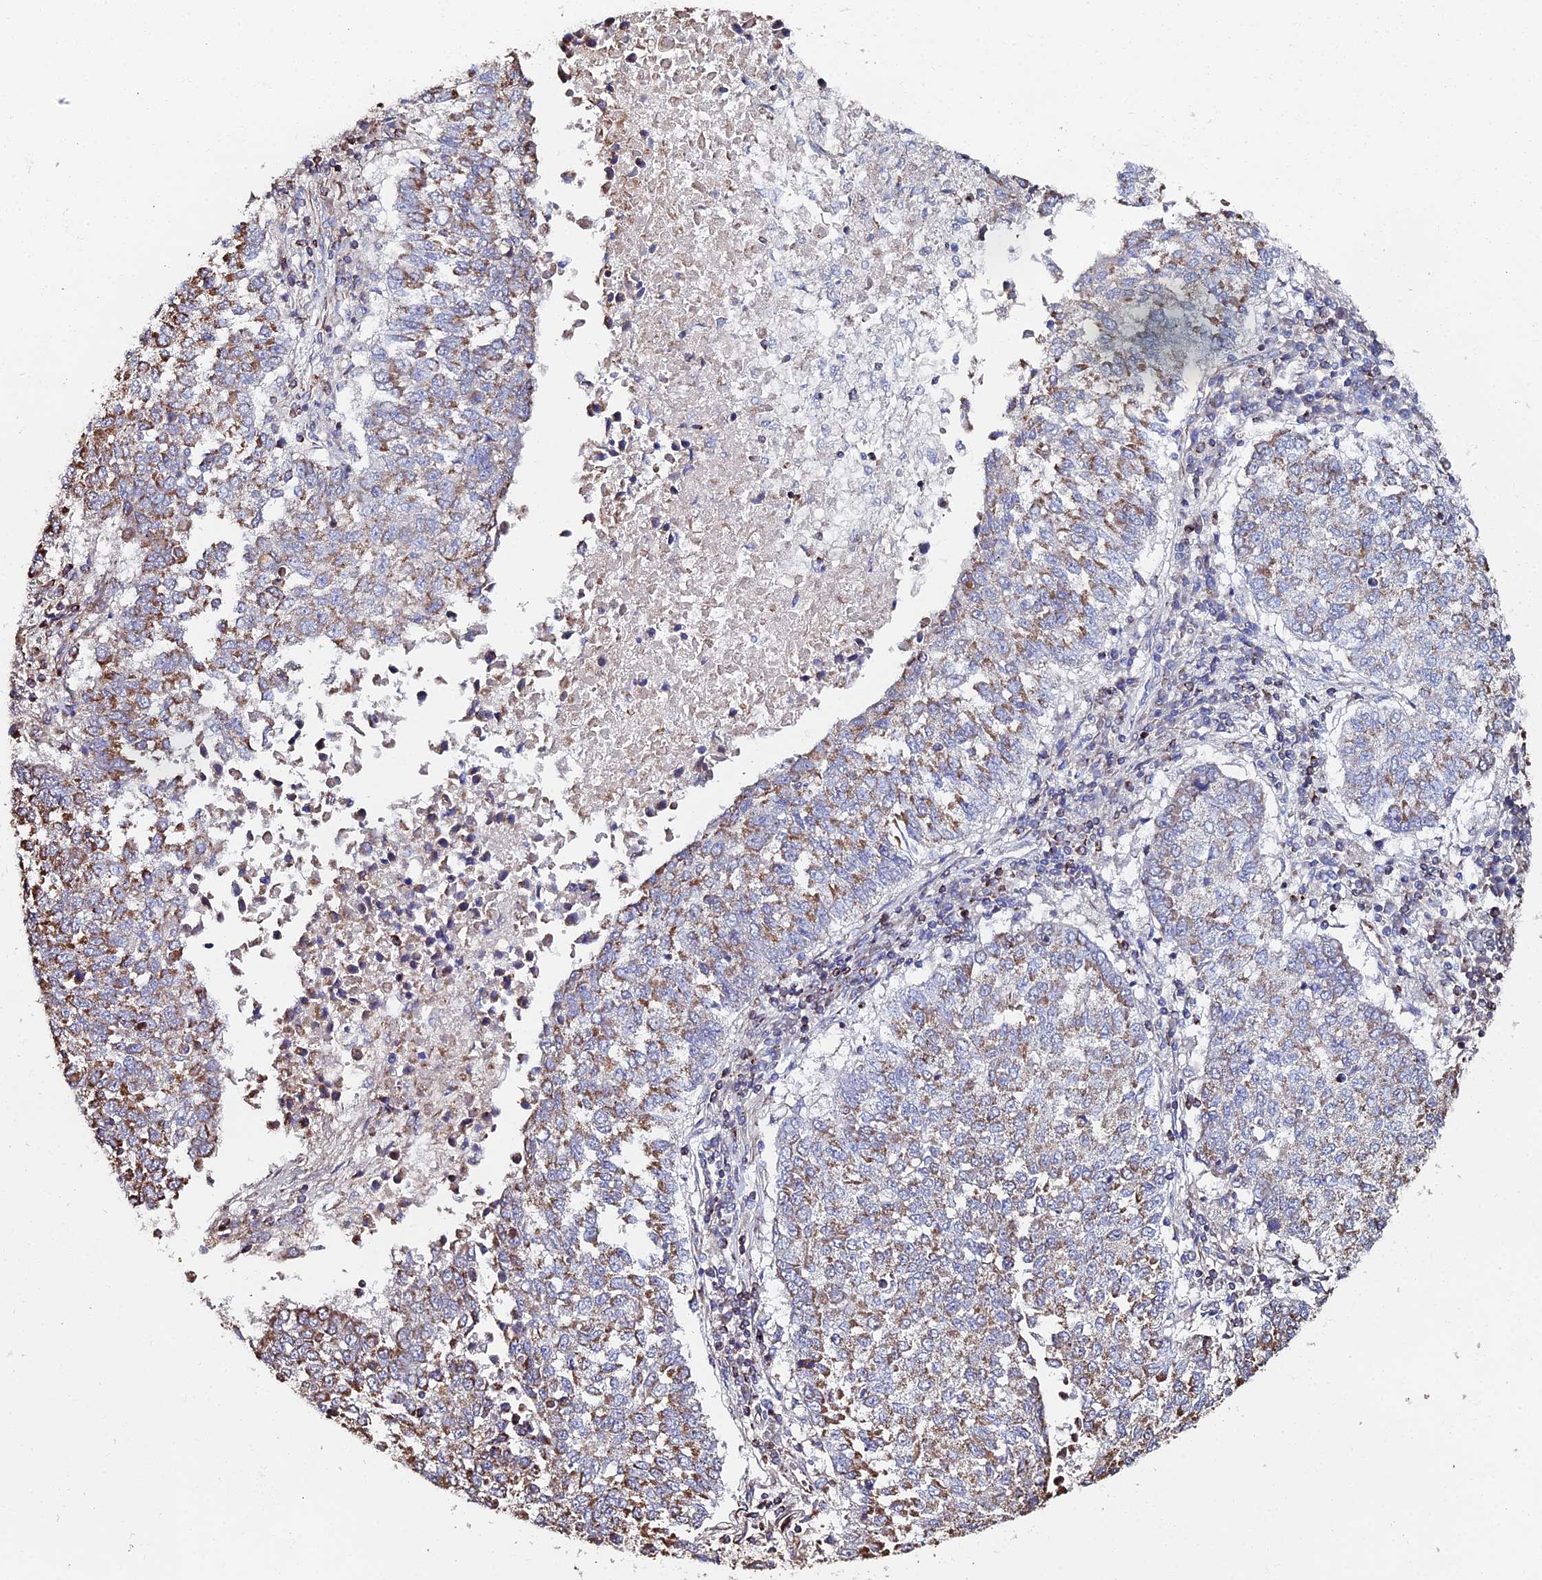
{"staining": {"intensity": "moderate", "quantity": ">75%", "location": "cytoplasmic/membranous"}, "tissue": "lung cancer", "cell_type": "Tumor cells", "image_type": "cancer", "snomed": [{"axis": "morphology", "description": "Squamous cell carcinoma, NOS"}, {"axis": "topography", "description": "Lung"}], "caption": "Immunohistochemistry (IHC) photomicrograph of neoplastic tissue: human lung cancer stained using IHC demonstrates medium levels of moderate protein expression localized specifically in the cytoplasmic/membranous of tumor cells, appearing as a cytoplasmic/membranous brown color.", "gene": "SPOCK2", "patient": {"sex": "male", "age": 73}}